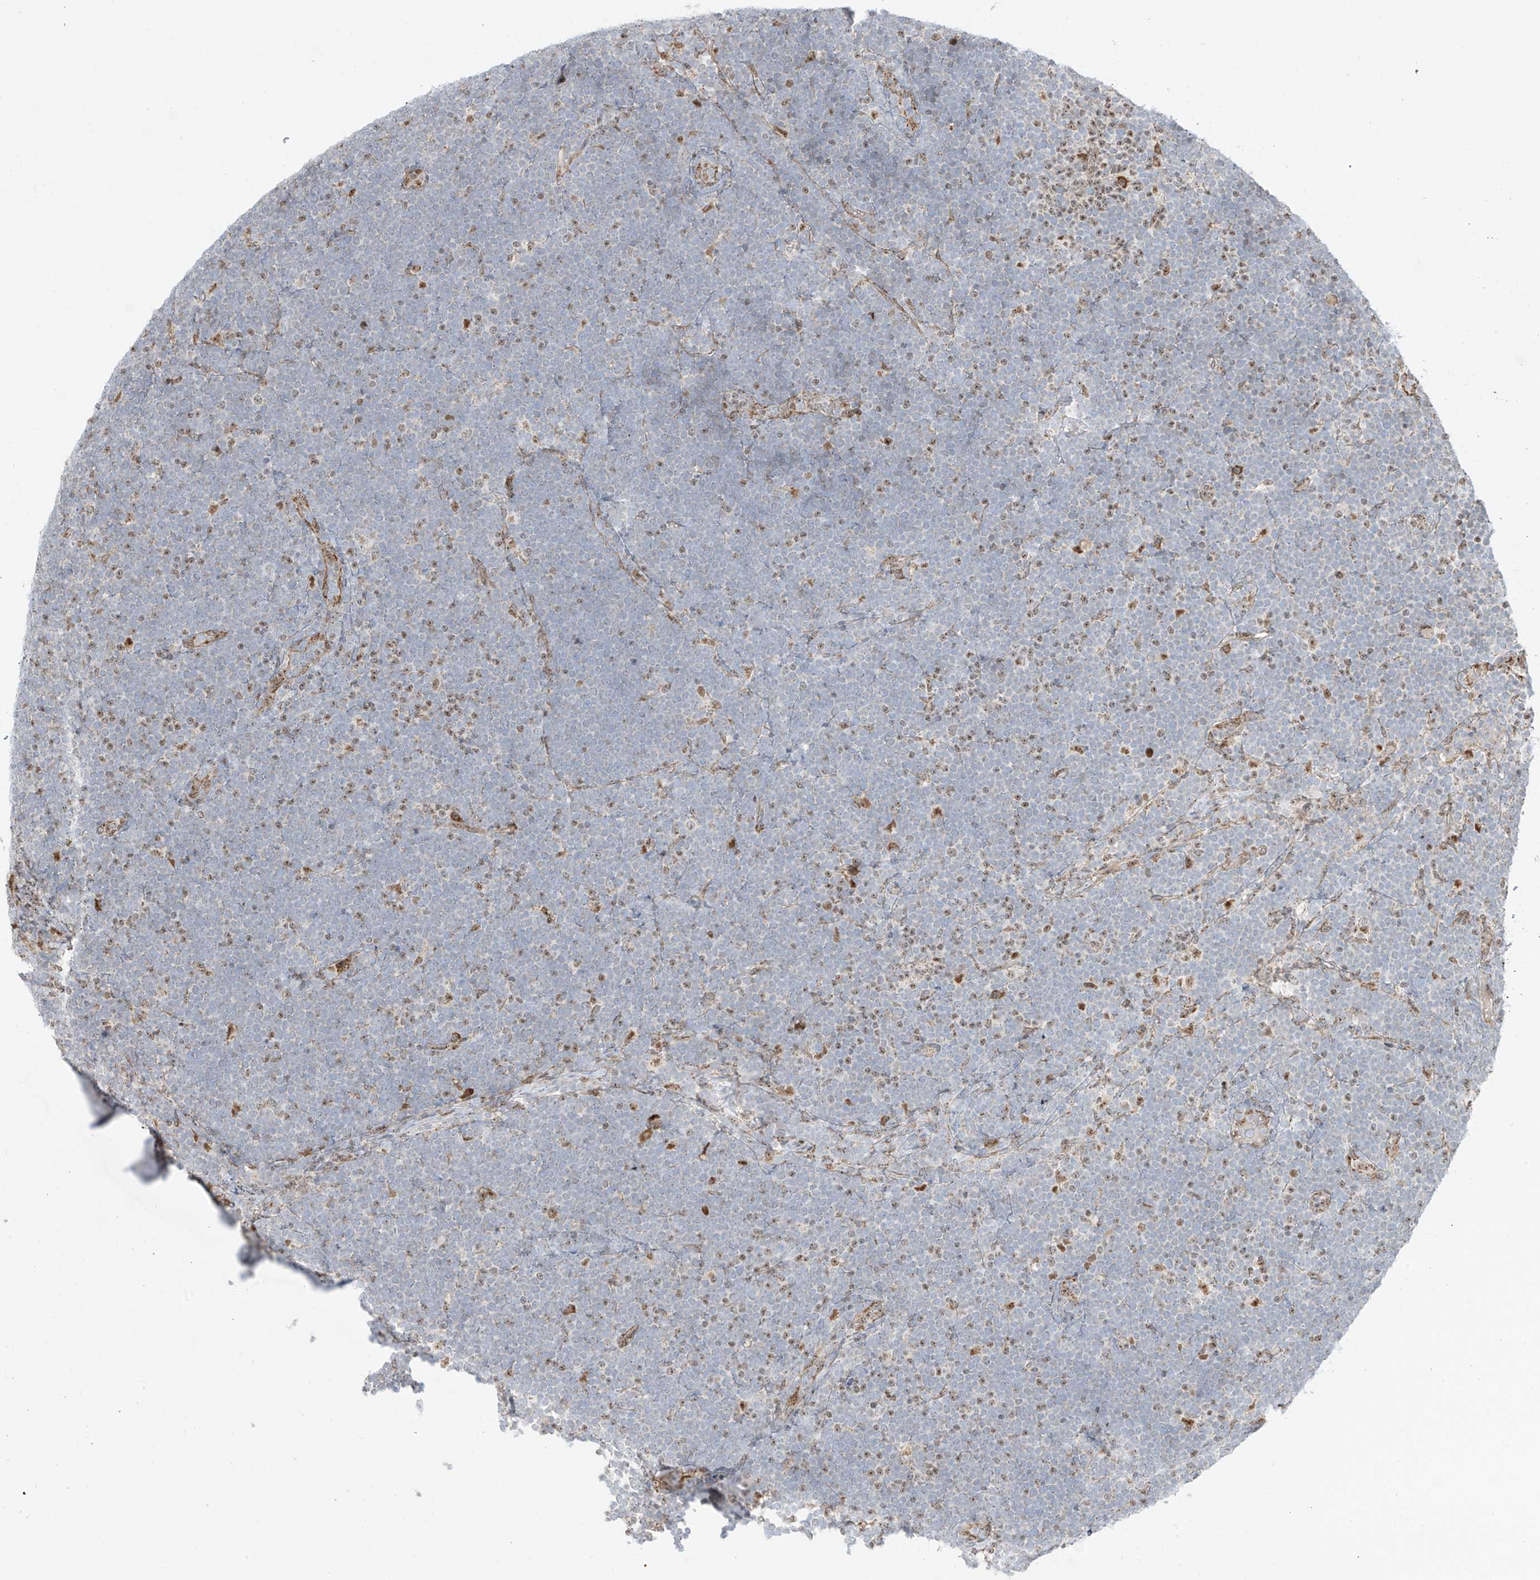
{"staining": {"intensity": "negative", "quantity": "none", "location": "none"}, "tissue": "lymphoma", "cell_type": "Tumor cells", "image_type": "cancer", "snomed": [{"axis": "morphology", "description": "Malignant lymphoma, non-Hodgkin's type, High grade"}, {"axis": "topography", "description": "Lymph node"}], "caption": "High-grade malignant lymphoma, non-Hodgkin's type stained for a protein using immunohistochemistry reveals no positivity tumor cells.", "gene": "ZBTB8A", "patient": {"sex": "male", "age": 13}}